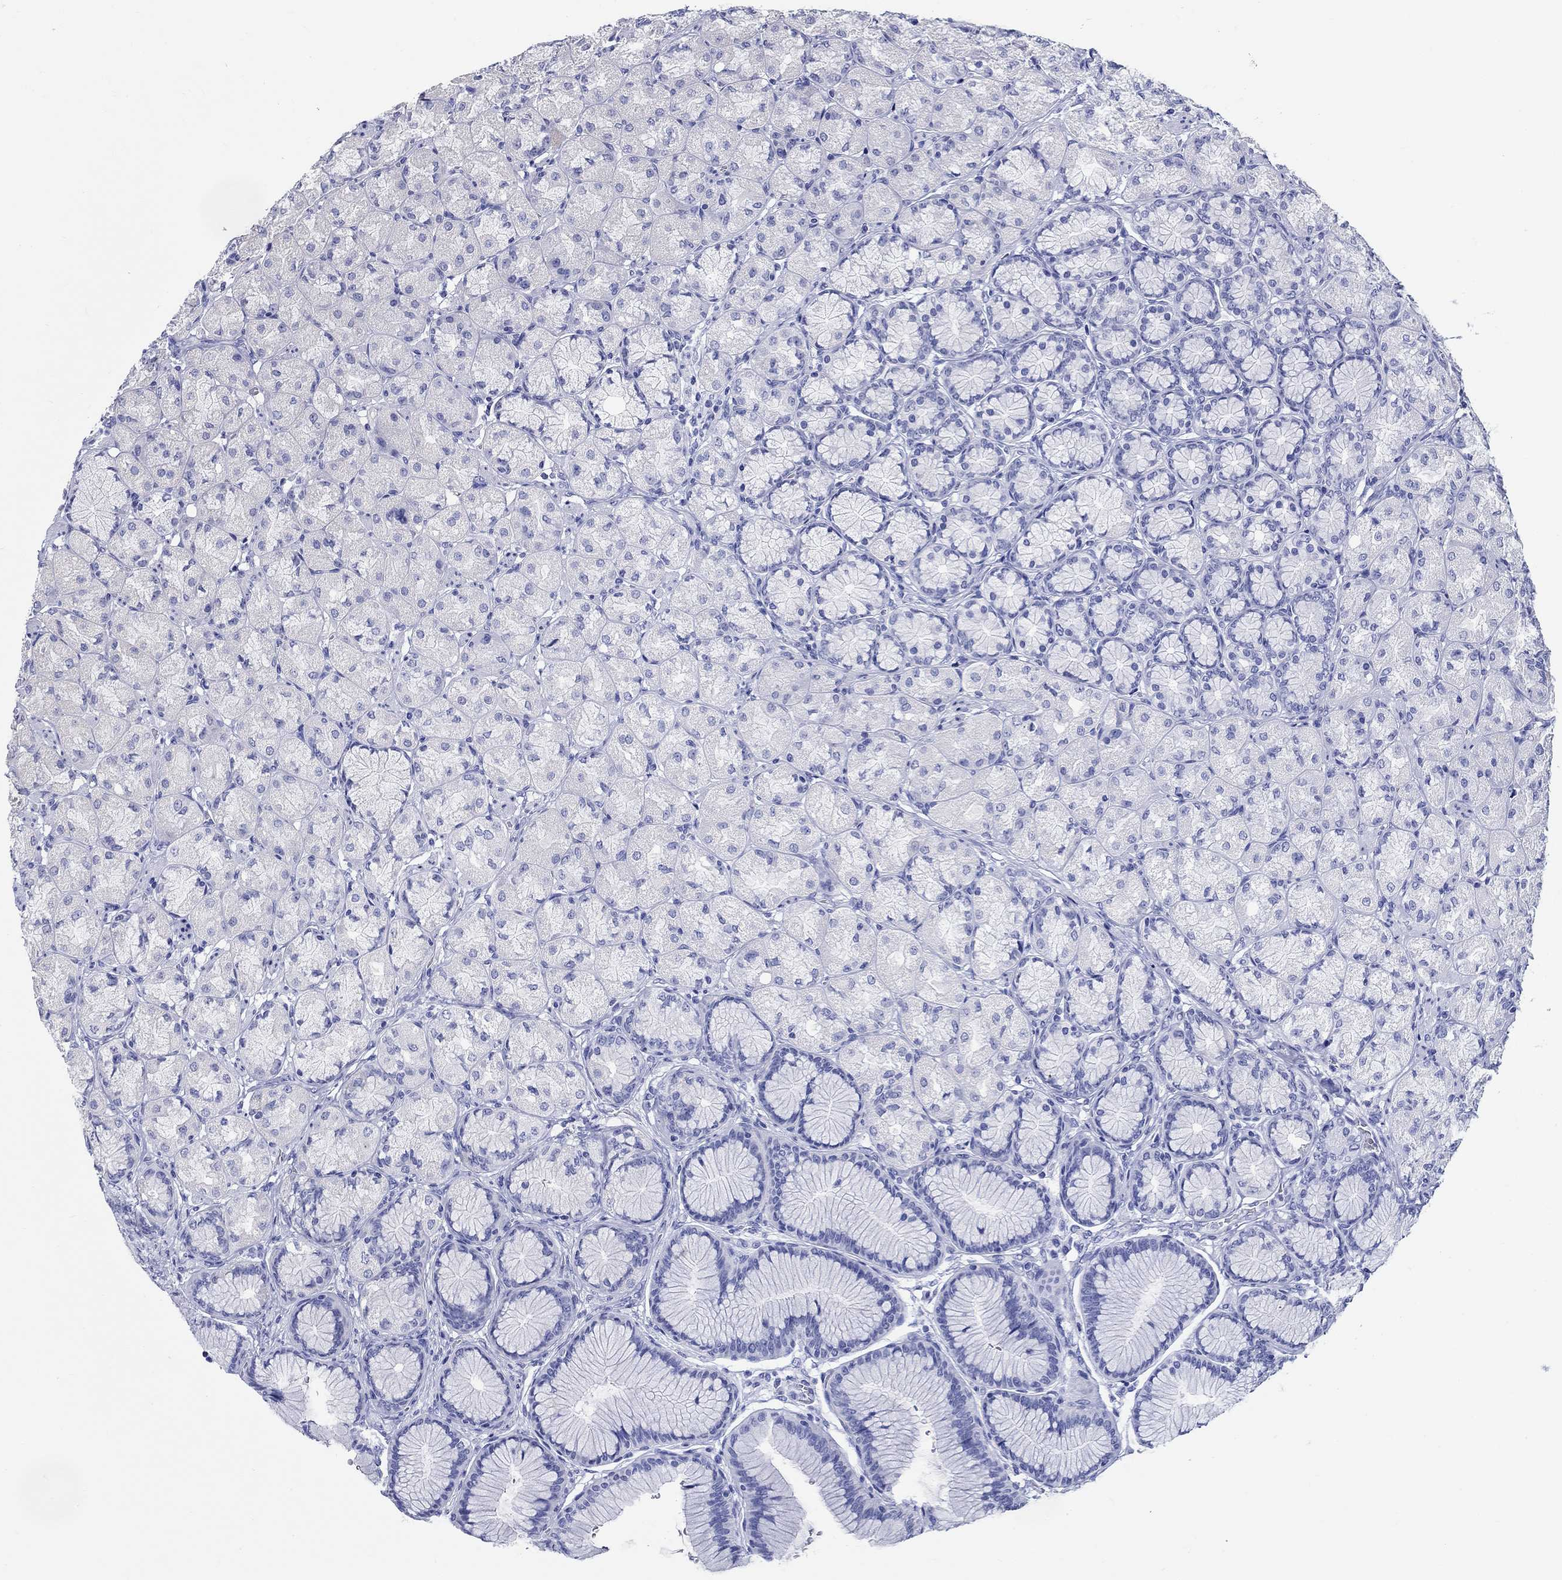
{"staining": {"intensity": "negative", "quantity": "none", "location": "none"}, "tissue": "stomach", "cell_type": "Glandular cells", "image_type": "normal", "snomed": [{"axis": "morphology", "description": "Normal tissue, NOS"}, {"axis": "morphology", "description": "Adenocarcinoma, NOS"}, {"axis": "morphology", "description": "Adenocarcinoma, High grade"}, {"axis": "topography", "description": "Stomach, upper"}, {"axis": "topography", "description": "Stomach"}], "caption": "Immunohistochemistry image of benign stomach: stomach stained with DAB exhibits no significant protein positivity in glandular cells. Nuclei are stained in blue.", "gene": "SLC30A3", "patient": {"sex": "female", "age": 65}}